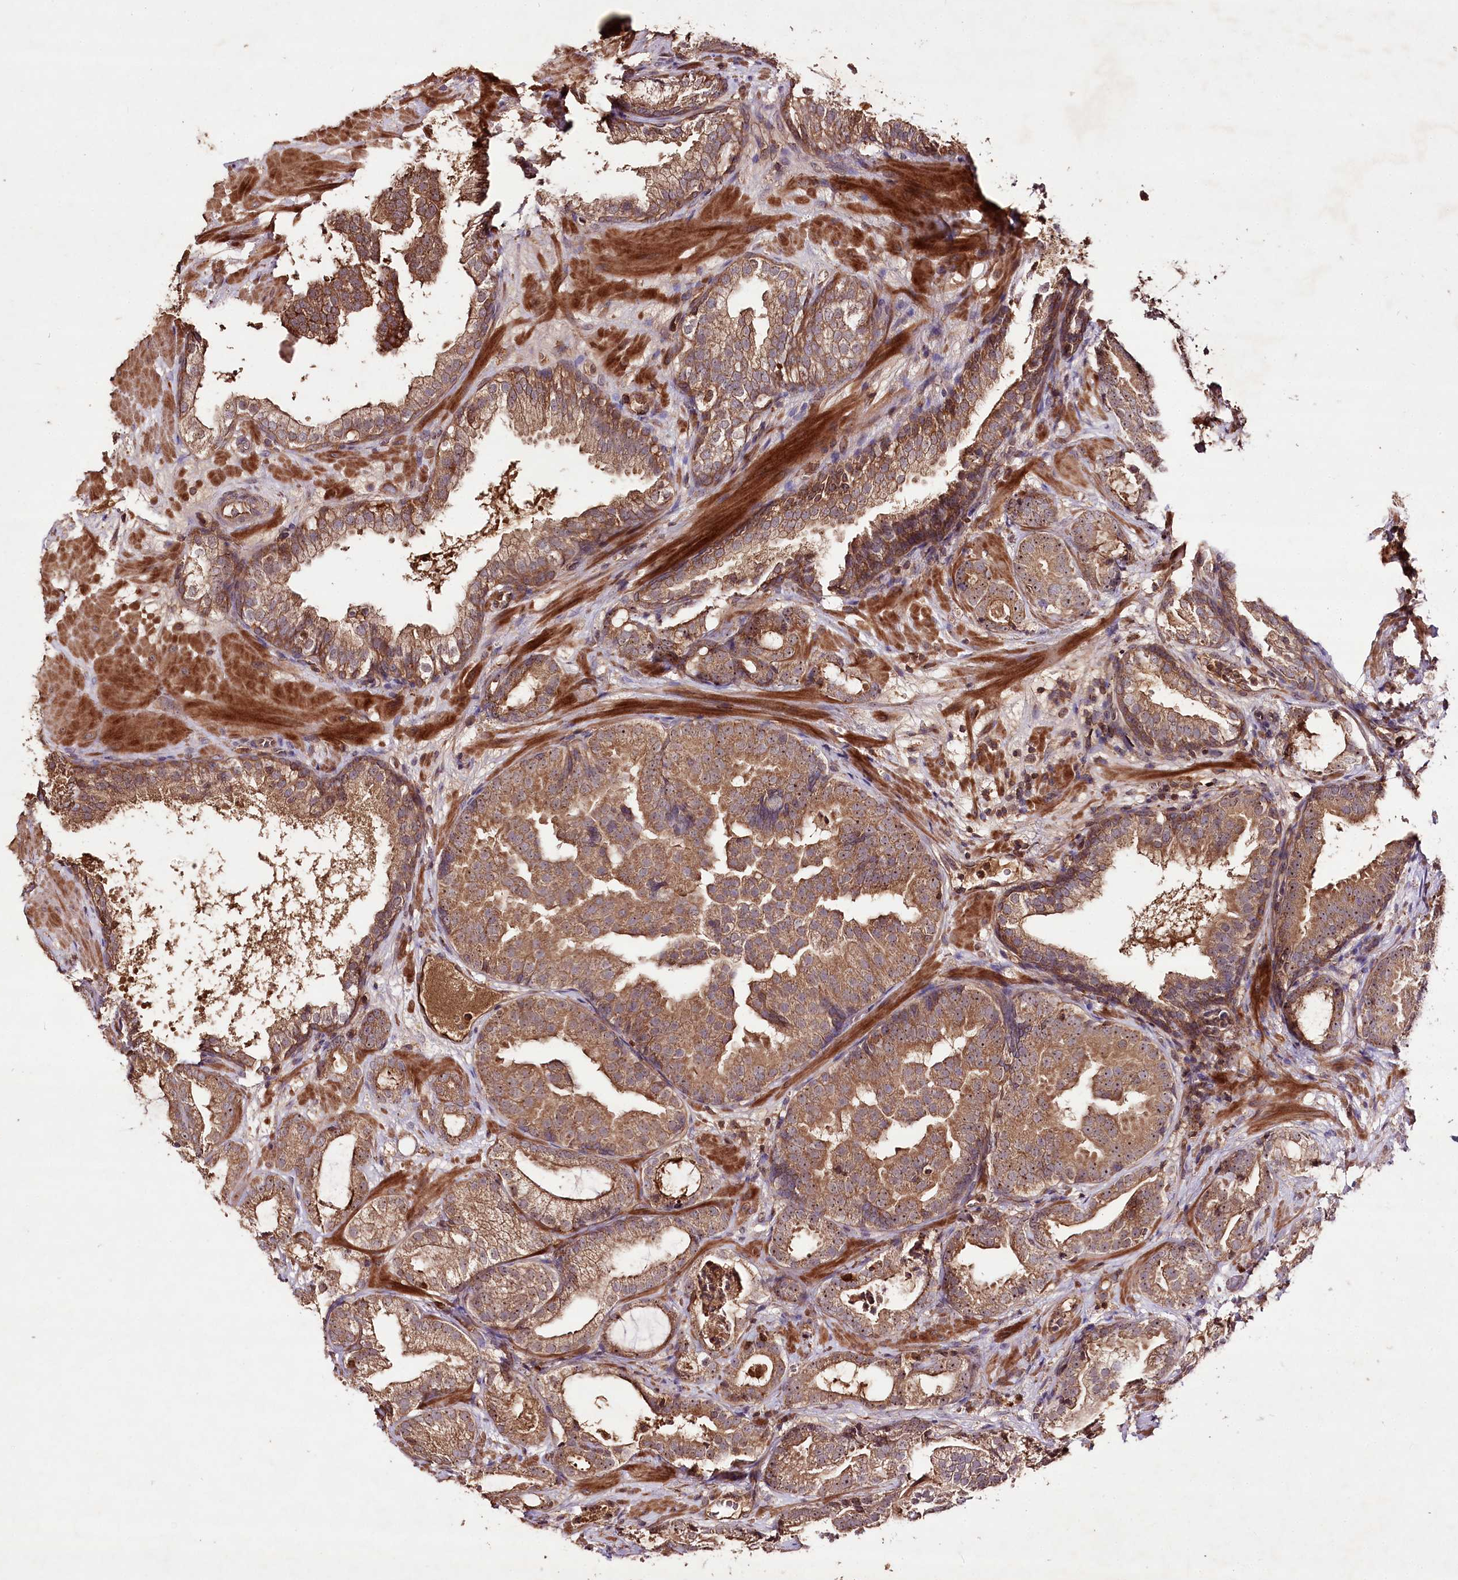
{"staining": {"intensity": "moderate", "quantity": ">75%", "location": "cytoplasmic/membranous,nuclear"}, "tissue": "prostate cancer", "cell_type": "Tumor cells", "image_type": "cancer", "snomed": [{"axis": "morphology", "description": "Adenocarcinoma, High grade"}, {"axis": "topography", "description": "Prostate"}], "caption": "DAB (3,3'-diaminobenzidine) immunohistochemical staining of human prostate cancer reveals moderate cytoplasmic/membranous and nuclear protein expression in approximately >75% of tumor cells.", "gene": "FAM53B", "patient": {"sex": "male", "age": 60}}